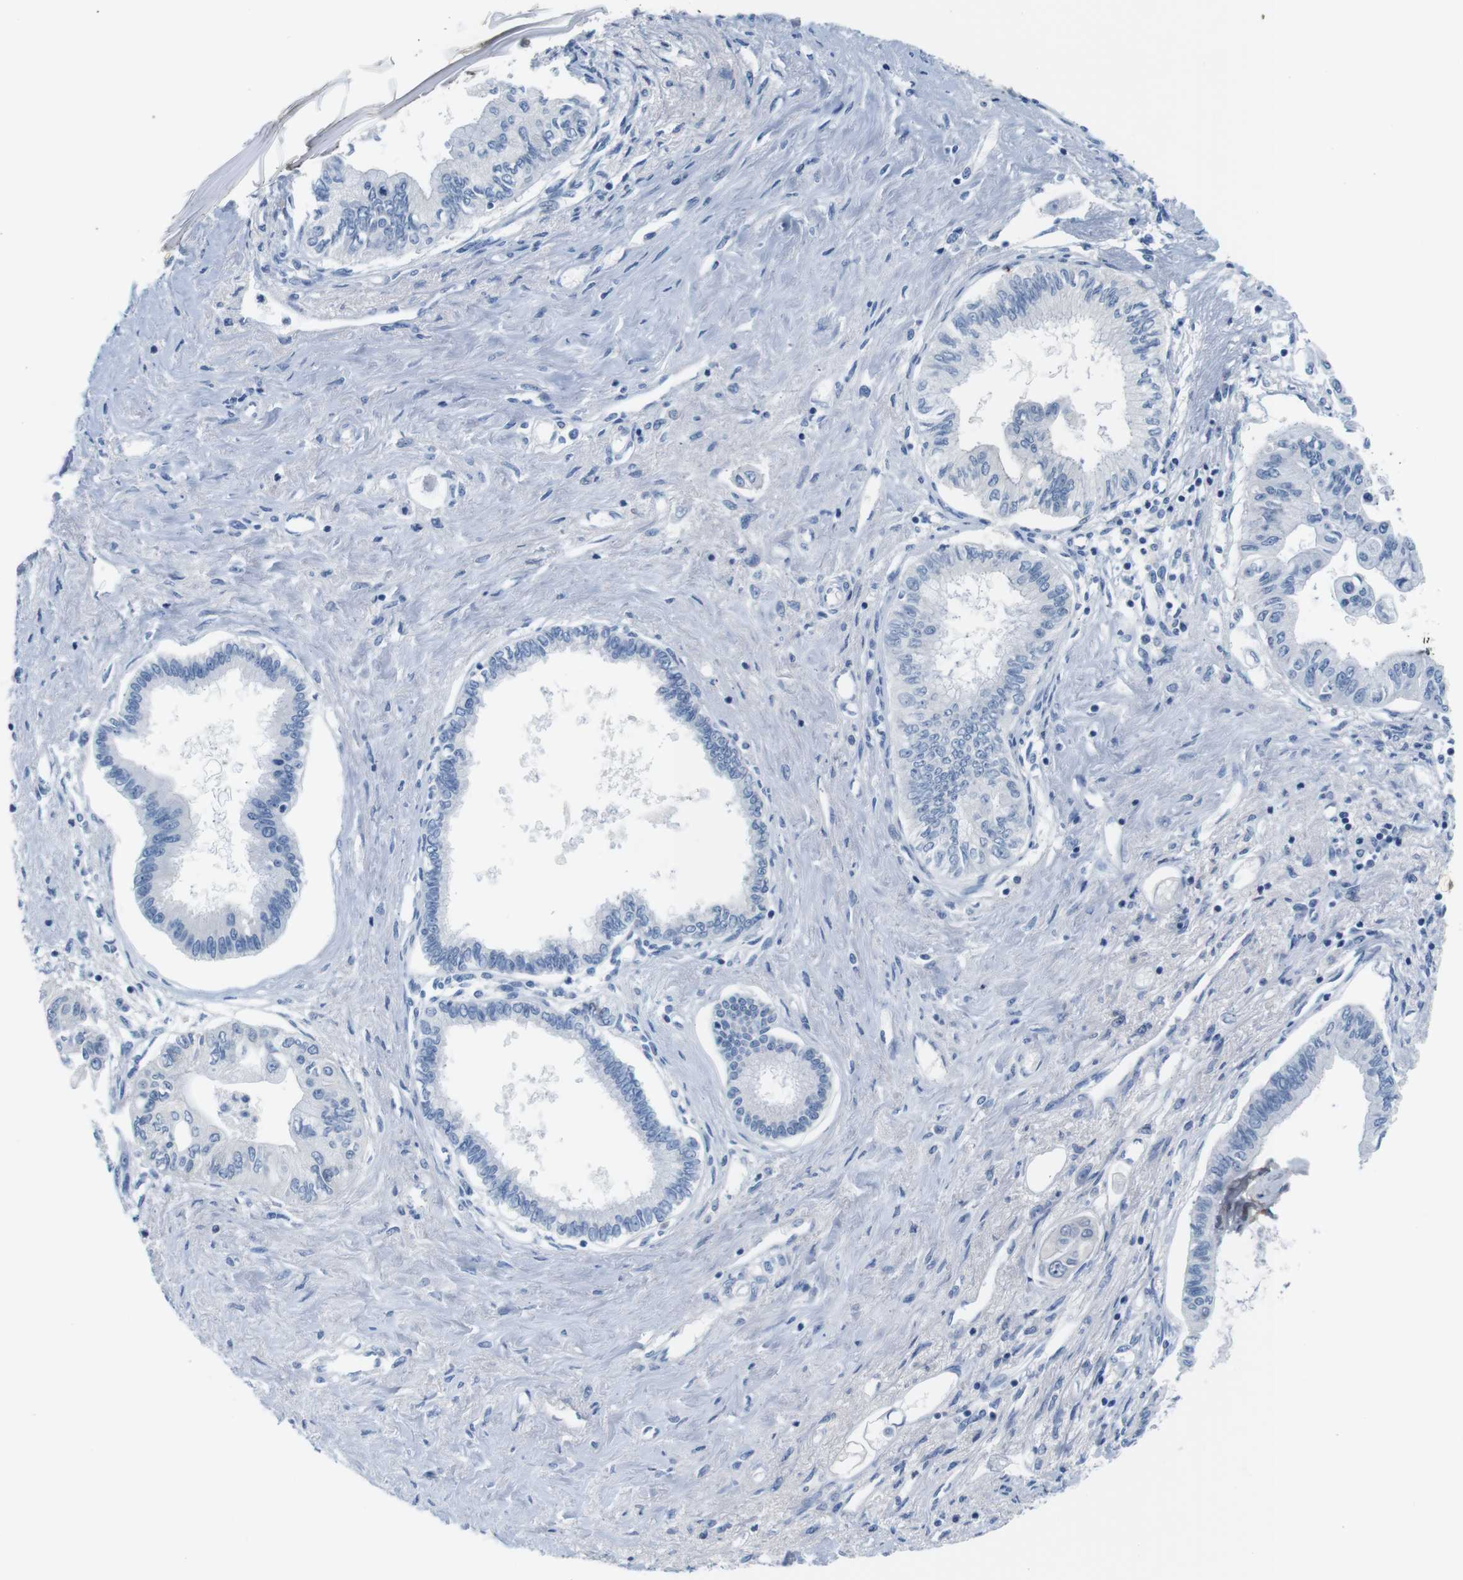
{"staining": {"intensity": "negative", "quantity": "none", "location": "none"}, "tissue": "pancreatic cancer", "cell_type": "Tumor cells", "image_type": "cancer", "snomed": [{"axis": "morphology", "description": "Adenocarcinoma, NOS"}, {"axis": "topography", "description": "Pancreas"}], "caption": "High magnification brightfield microscopy of pancreatic adenocarcinoma stained with DAB (brown) and counterstained with hematoxylin (blue): tumor cells show no significant staining. (DAB (3,3'-diaminobenzidine) IHC with hematoxylin counter stain).", "gene": "IGHD", "patient": {"sex": "female", "age": 77}}